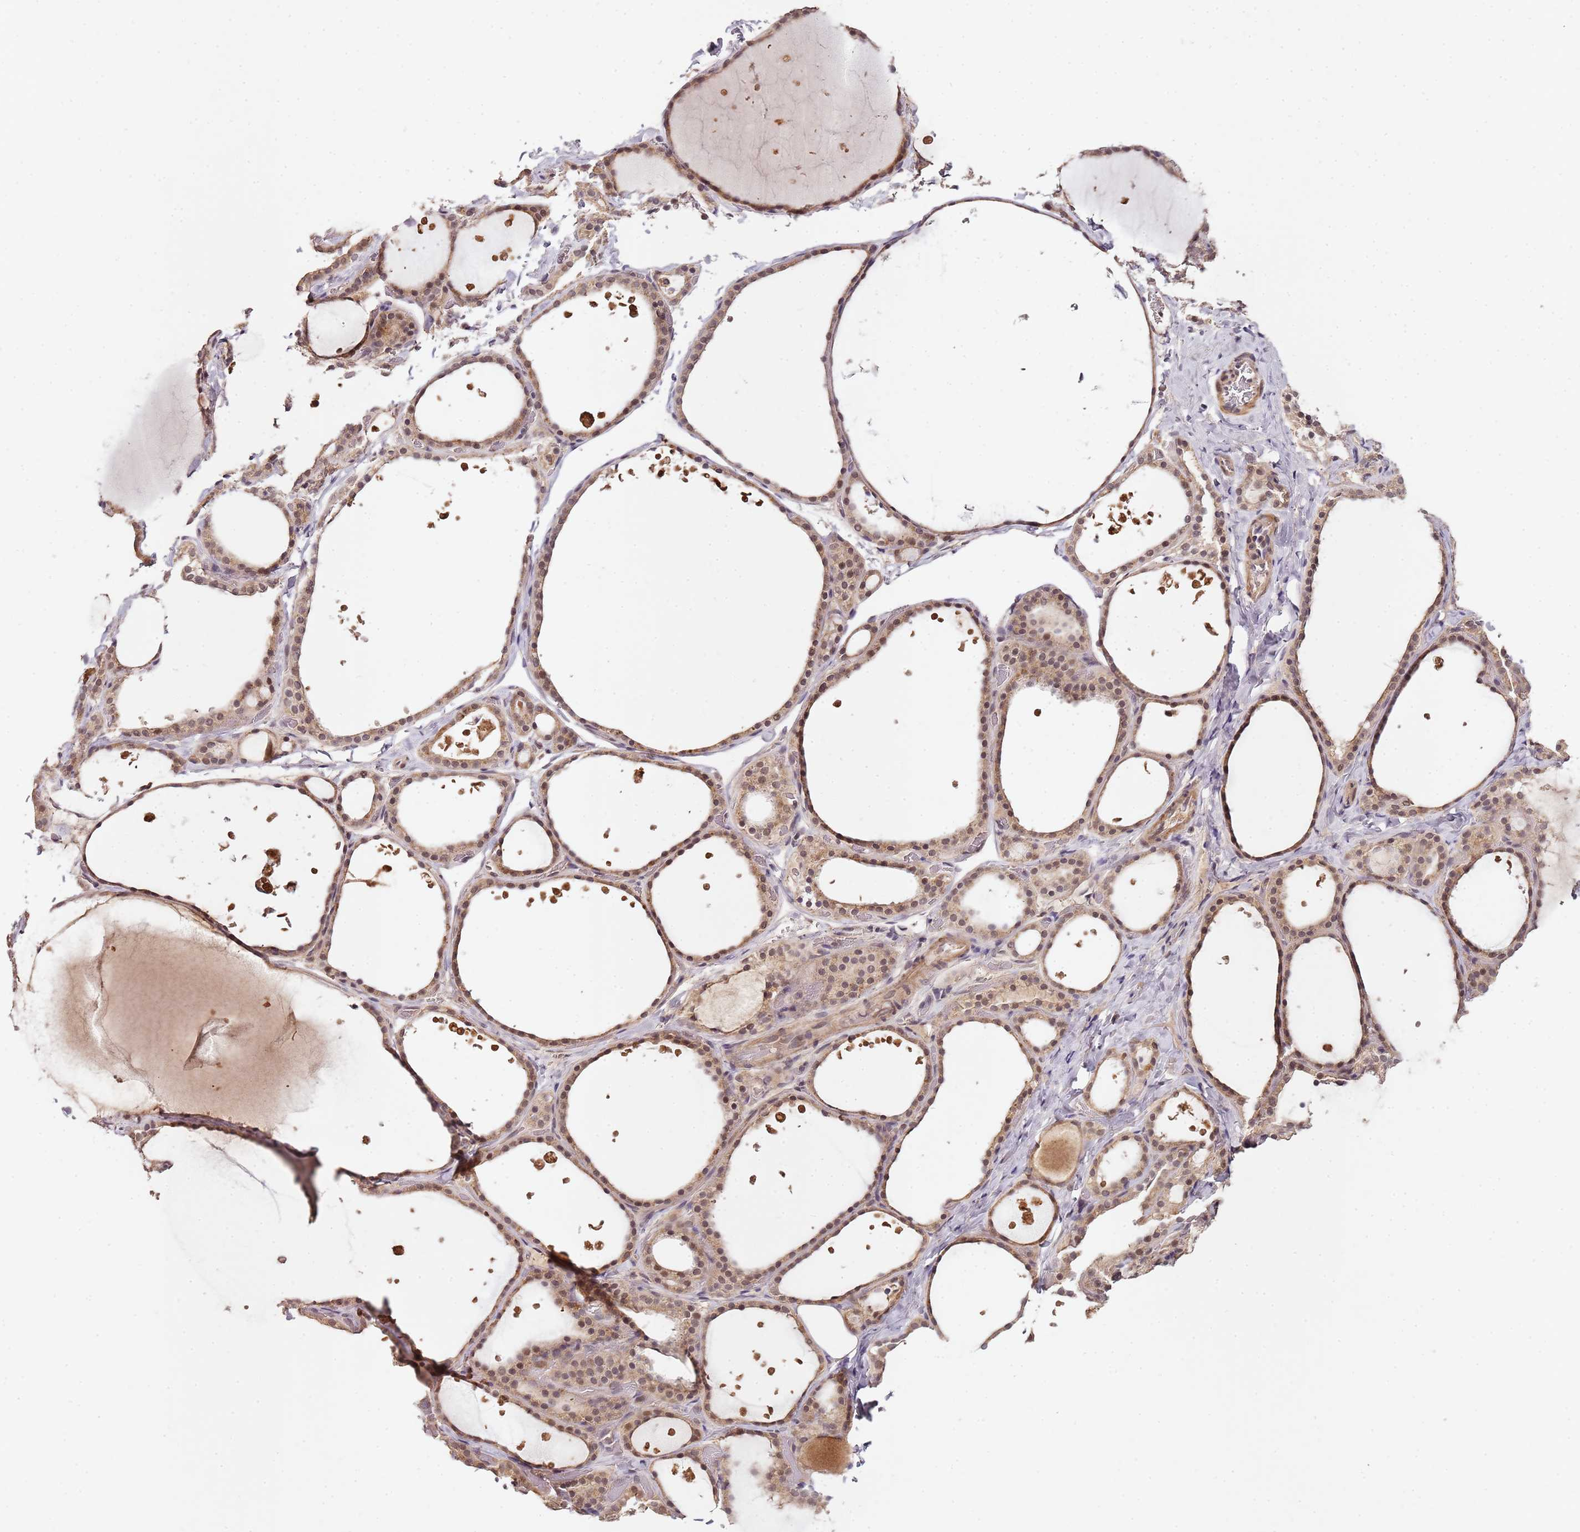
{"staining": {"intensity": "moderate", "quantity": ">75%", "location": "cytoplasmic/membranous,nuclear"}, "tissue": "thyroid gland", "cell_type": "Glandular cells", "image_type": "normal", "snomed": [{"axis": "morphology", "description": "Normal tissue, NOS"}, {"axis": "topography", "description": "Thyroid gland"}], "caption": "An immunohistochemistry (IHC) micrograph of normal tissue is shown. Protein staining in brown highlights moderate cytoplasmic/membranous,nuclear positivity in thyroid gland within glandular cells.", "gene": "LIN37", "patient": {"sex": "female", "age": 44}}